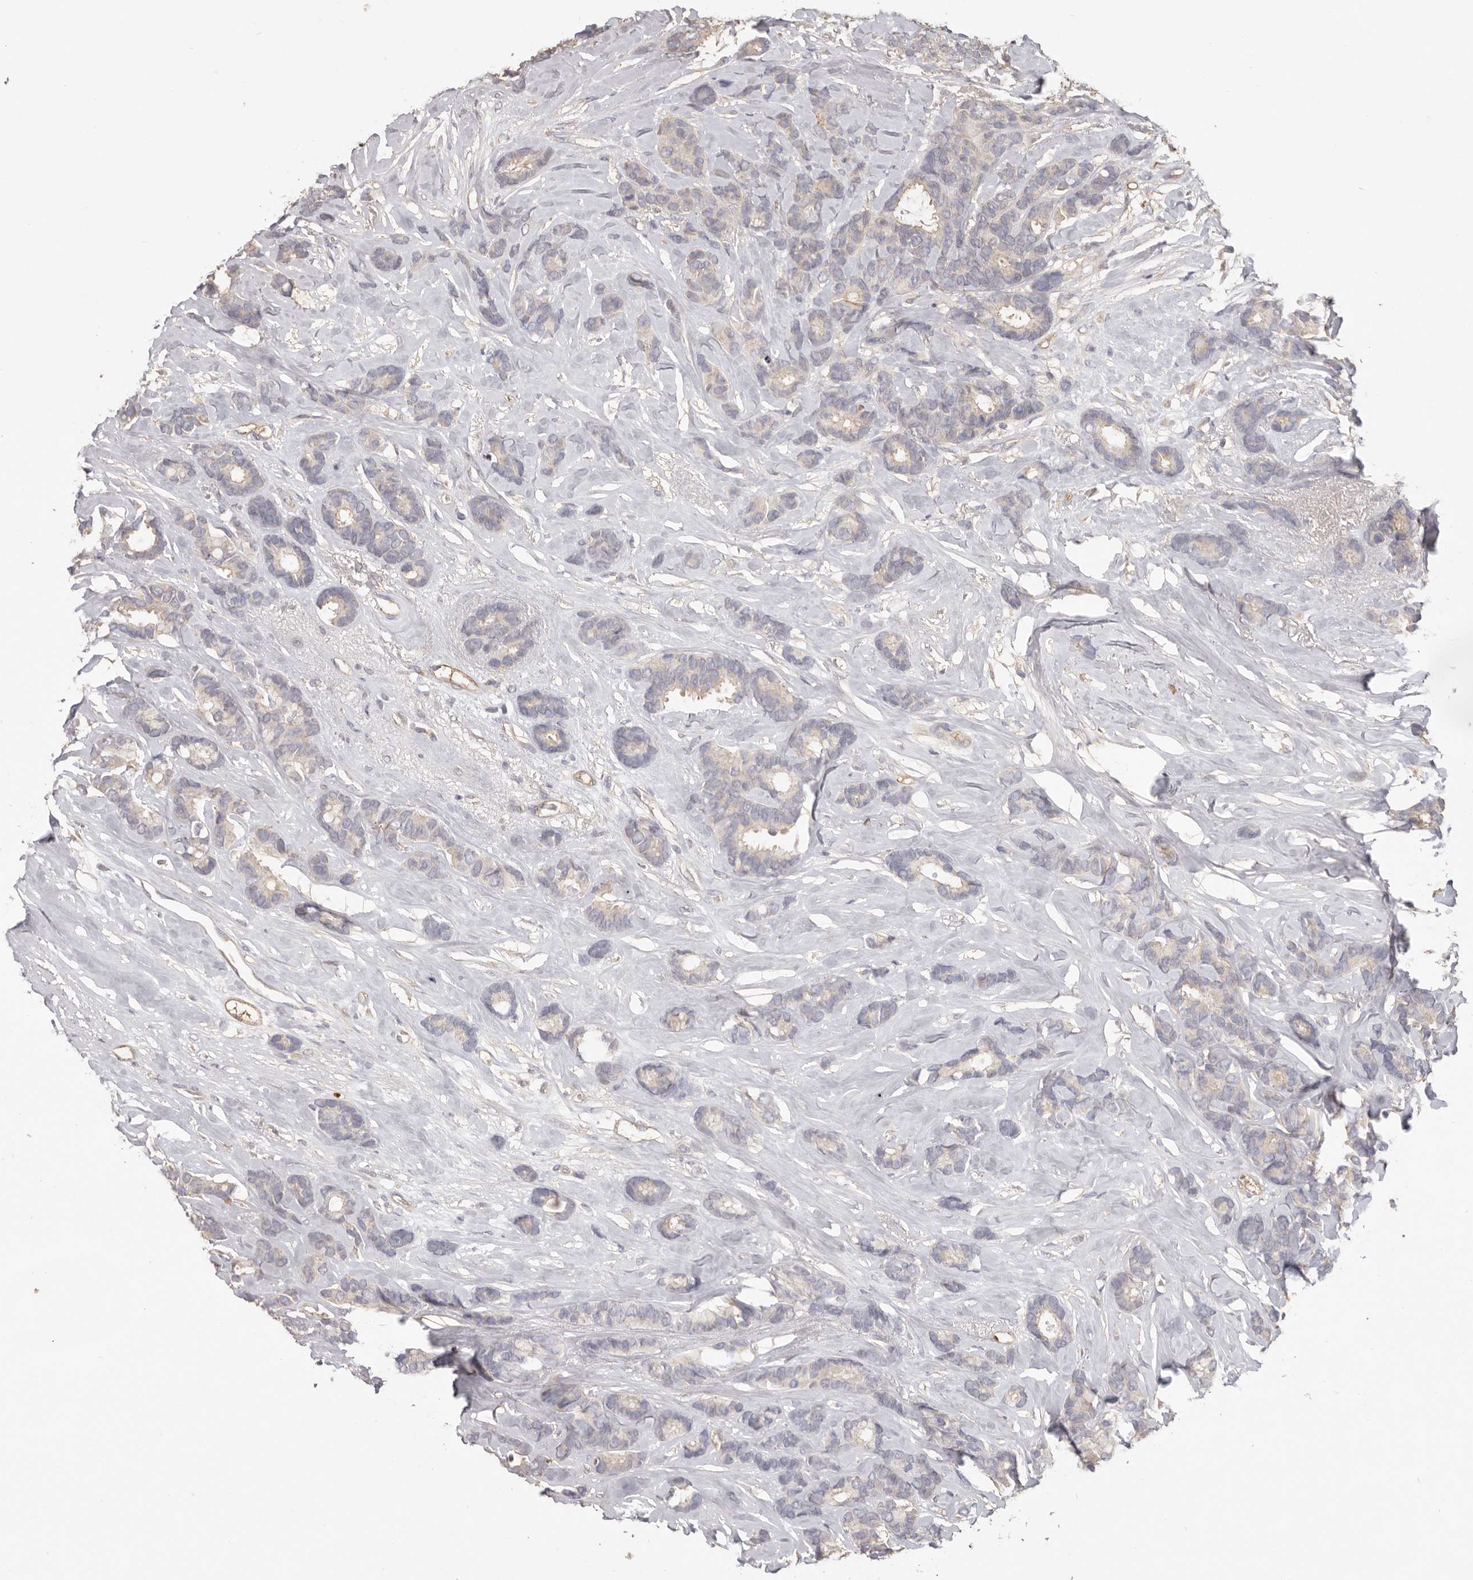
{"staining": {"intensity": "negative", "quantity": "none", "location": "none"}, "tissue": "breast cancer", "cell_type": "Tumor cells", "image_type": "cancer", "snomed": [{"axis": "morphology", "description": "Duct carcinoma"}, {"axis": "topography", "description": "Breast"}], "caption": "Immunohistochemical staining of human breast cancer shows no significant staining in tumor cells.", "gene": "HCAR2", "patient": {"sex": "female", "age": 87}}